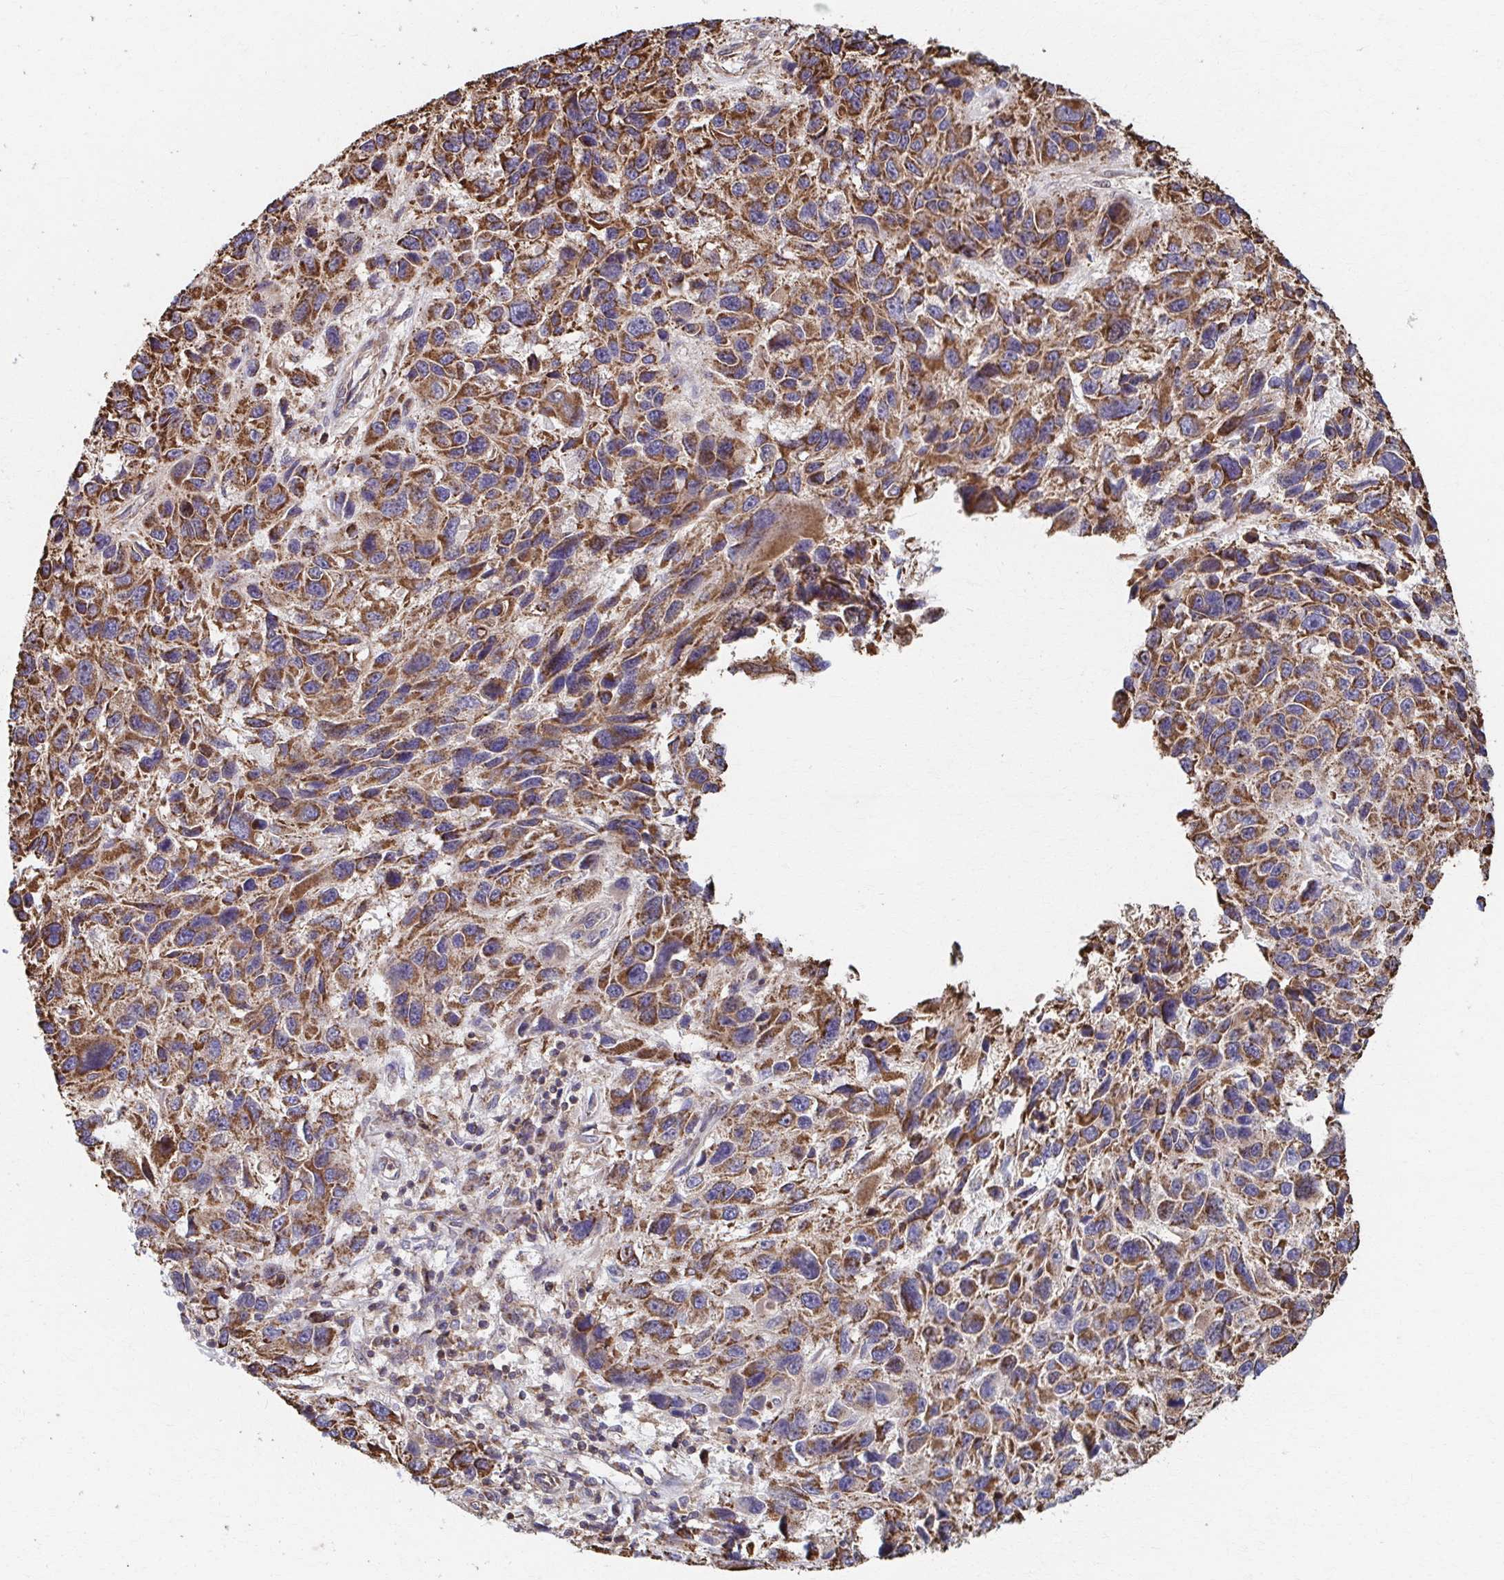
{"staining": {"intensity": "moderate", "quantity": ">75%", "location": "cytoplasmic/membranous"}, "tissue": "melanoma", "cell_type": "Tumor cells", "image_type": "cancer", "snomed": [{"axis": "morphology", "description": "Malignant melanoma, NOS"}, {"axis": "topography", "description": "Skin"}], "caption": "This is an image of immunohistochemistry (IHC) staining of malignant melanoma, which shows moderate staining in the cytoplasmic/membranous of tumor cells.", "gene": "KLHL34", "patient": {"sex": "male", "age": 53}}